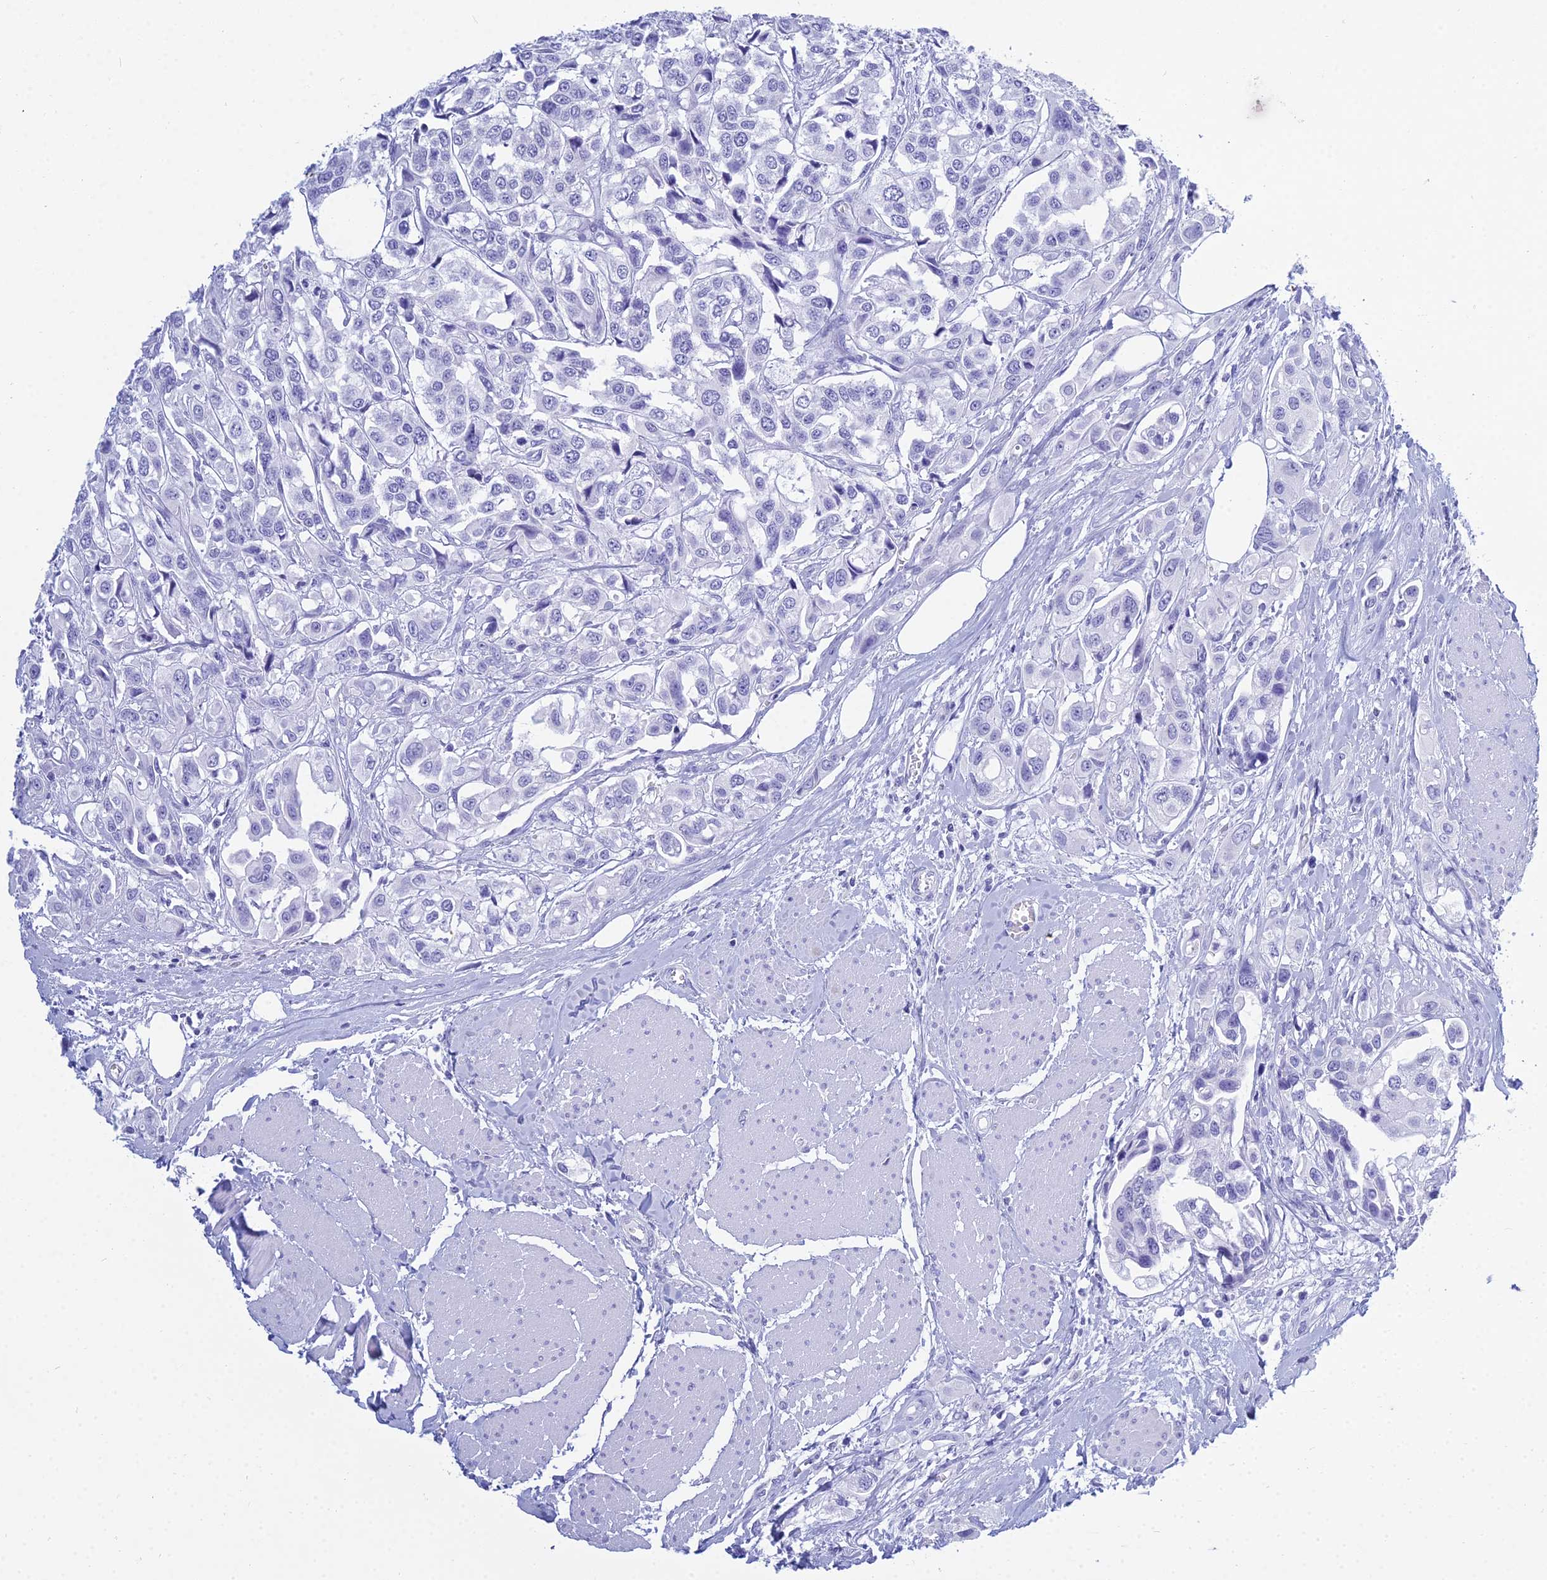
{"staining": {"intensity": "negative", "quantity": "none", "location": "none"}, "tissue": "urothelial cancer", "cell_type": "Tumor cells", "image_type": "cancer", "snomed": [{"axis": "morphology", "description": "Urothelial carcinoma, High grade"}, {"axis": "topography", "description": "Urinary bladder"}], "caption": "There is no significant staining in tumor cells of high-grade urothelial carcinoma.", "gene": "PATE4", "patient": {"sex": "male", "age": 67}}